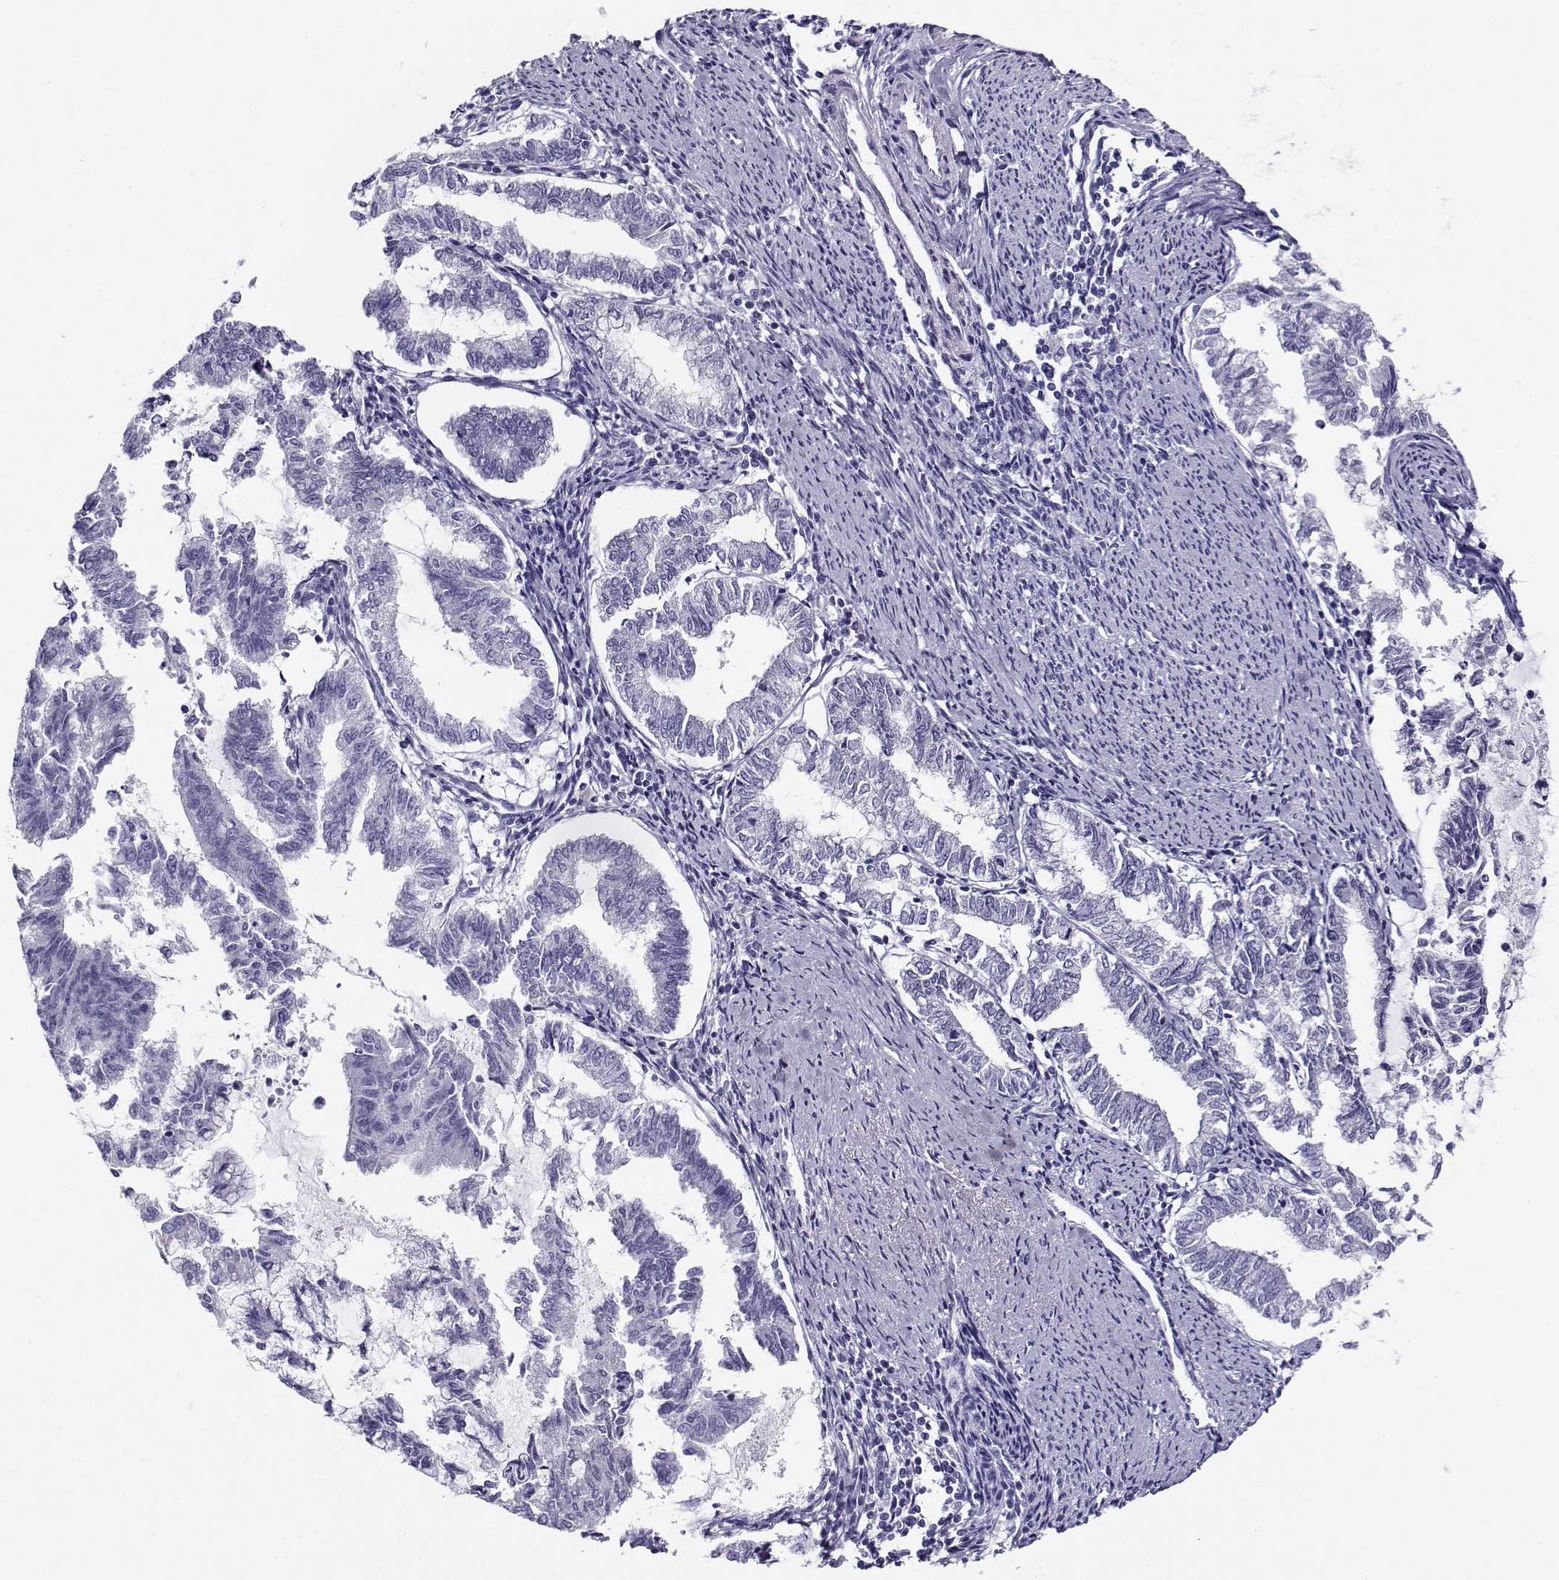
{"staining": {"intensity": "negative", "quantity": "none", "location": "none"}, "tissue": "endometrial cancer", "cell_type": "Tumor cells", "image_type": "cancer", "snomed": [{"axis": "morphology", "description": "Adenocarcinoma, NOS"}, {"axis": "topography", "description": "Endometrium"}], "caption": "Immunohistochemistry (IHC) of human endometrial cancer (adenocarcinoma) demonstrates no staining in tumor cells.", "gene": "RHOXF2", "patient": {"sex": "female", "age": 79}}